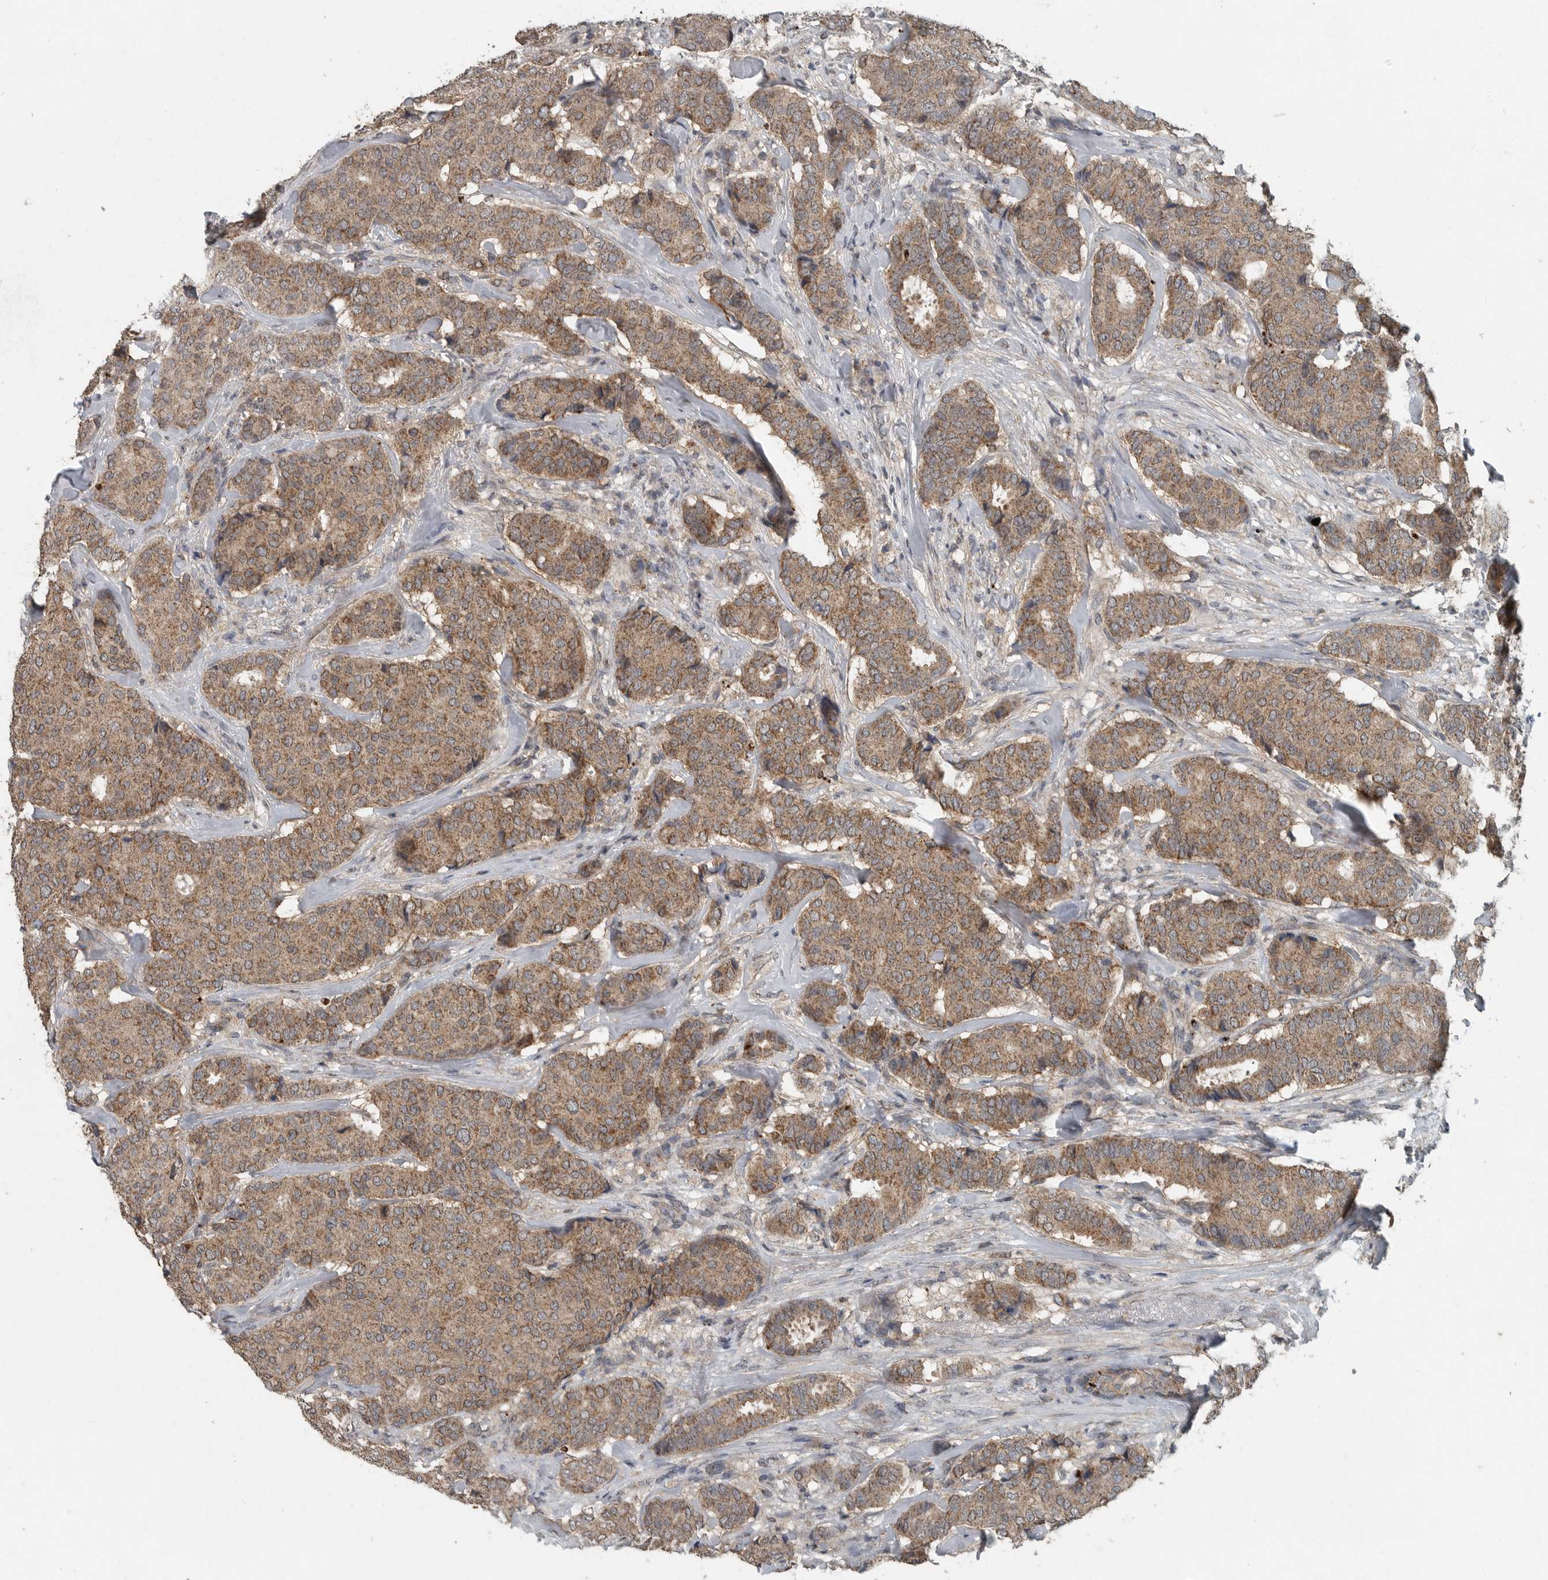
{"staining": {"intensity": "weak", "quantity": ">75%", "location": "cytoplasmic/membranous"}, "tissue": "breast cancer", "cell_type": "Tumor cells", "image_type": "cancer", "snomed": [{"axis": "morphology", "description": "Duct carcinoma"}, {"axis": "topography", "description": "Breast"}], "caption": "Human breast cancer stained for a protein (brown) demonstrates weak cytoplasmic/membranous positive staining in about >75% of tumor cells.", "gene": "IL6ST", "patient": {"sex": "female", "age": 75}}